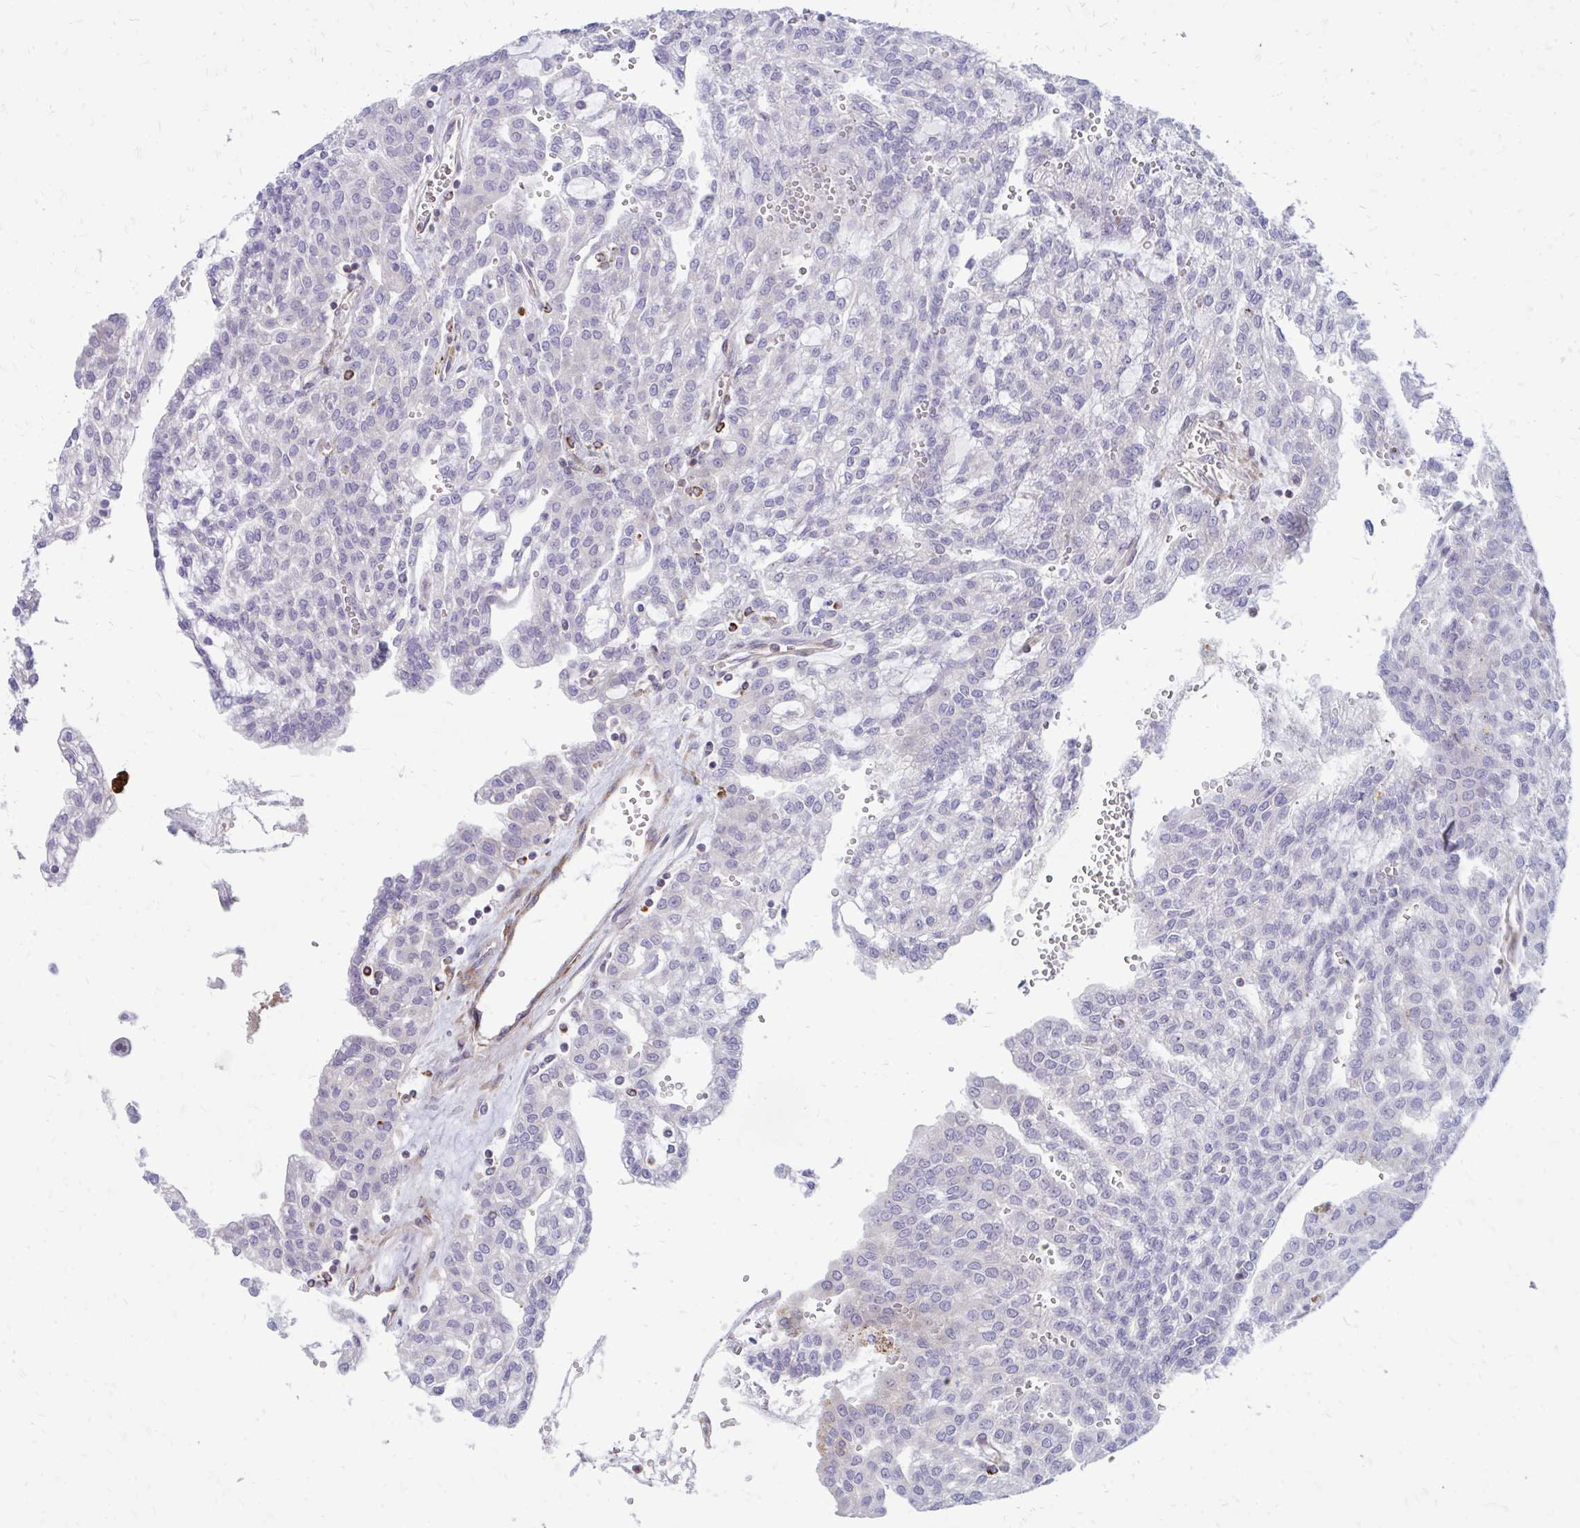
{"staining": {"intensity": "negative", "quantity": "none", "location": "none"}, "tissue": "renal cancer", "cell_type": "Tumor cells", "image_type": "cancer", "snomed": [{"axis": "morphology", "description": "Adenocarcinoma, NOS"}, {"axis": "topography", "description": "Kidney"}], "caption": "A high-resolution histopathology image shows IHC staining of renal cancer, which demonstrates no significant positivity in tumor cells.", "gene": "ASAP1", "patient": {"sex": "male", "age": 63}}